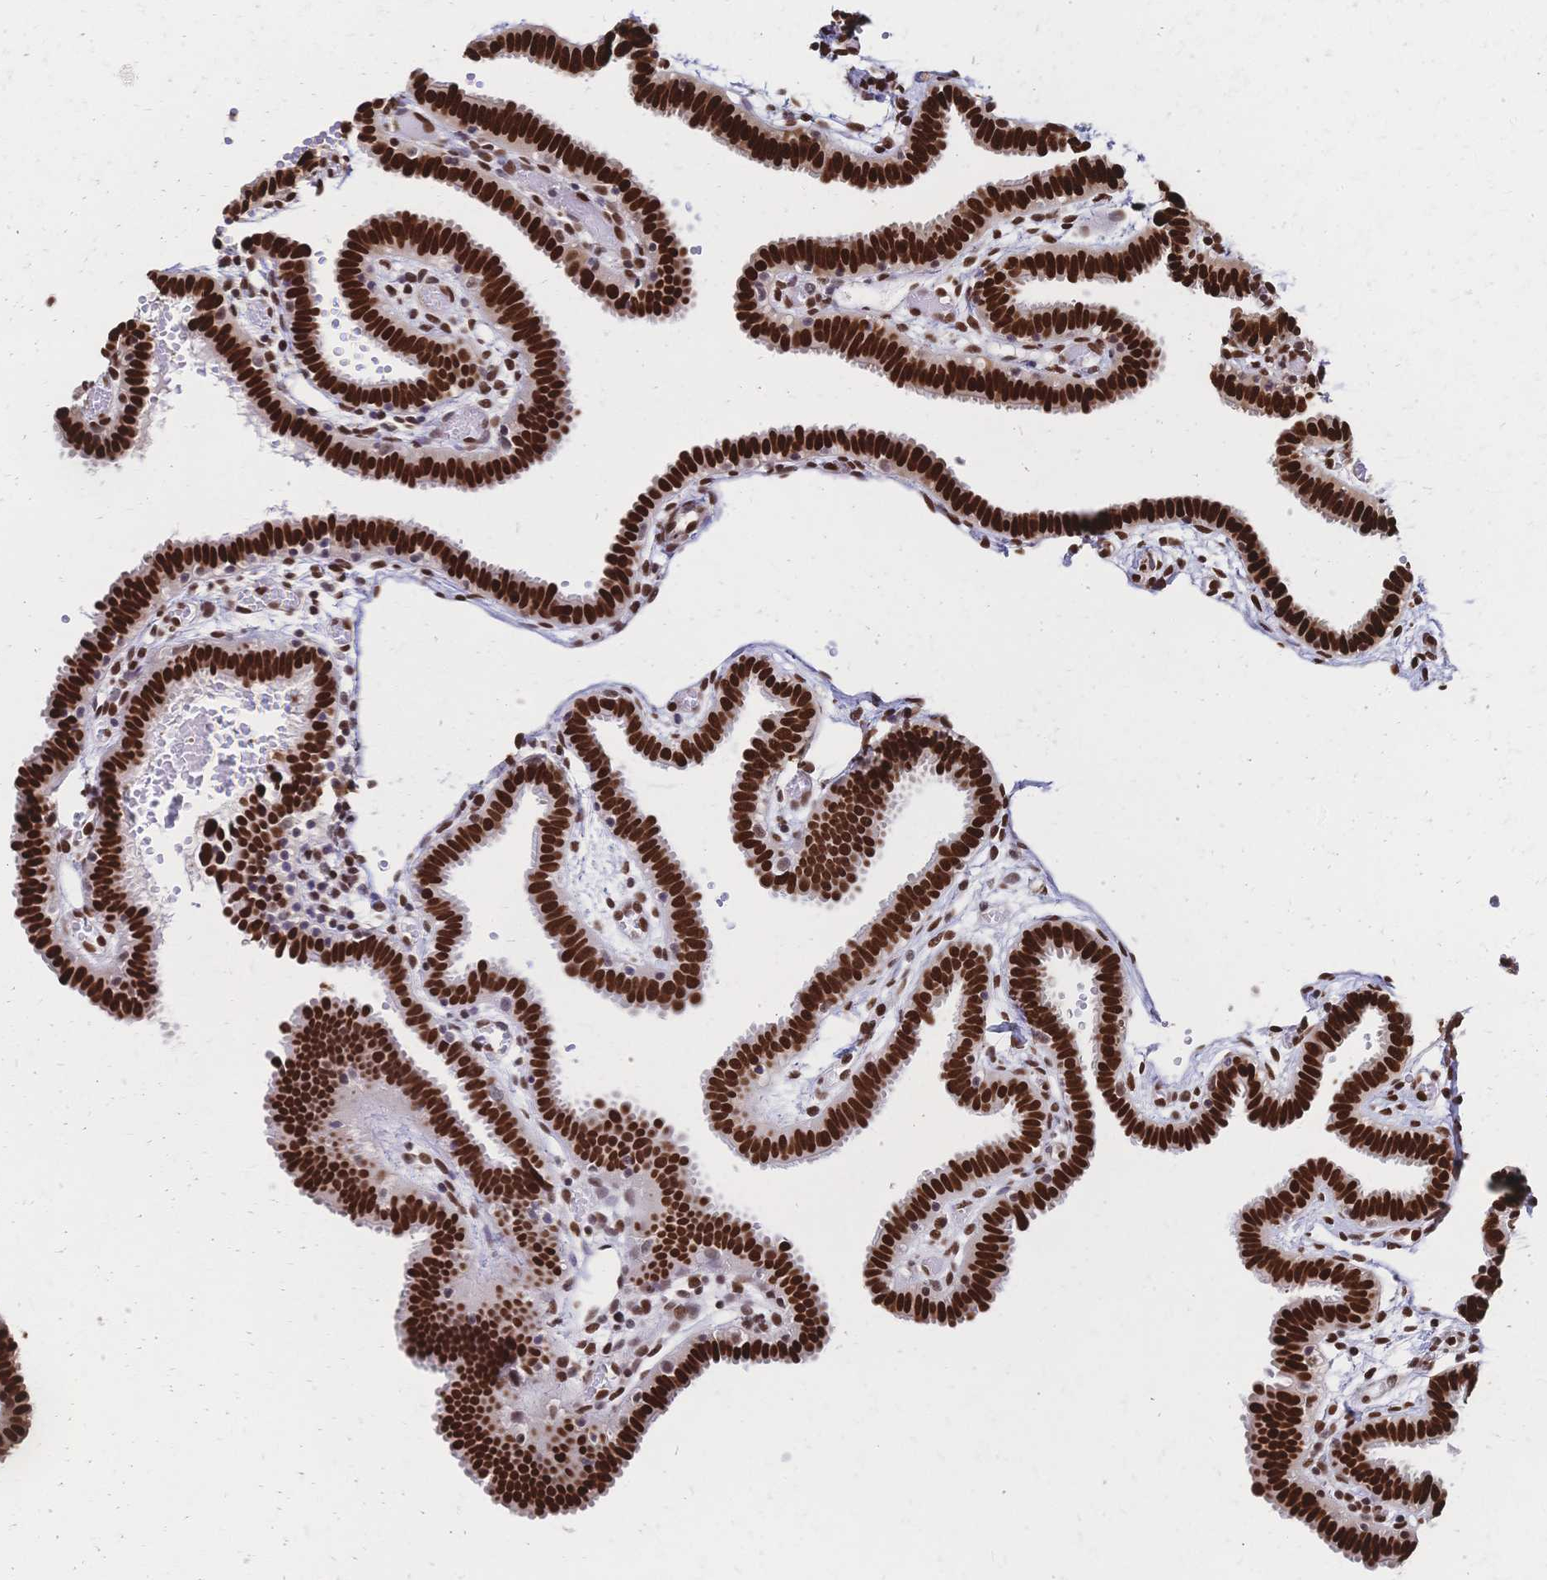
{"staining": {"intensity": "strong", "quantity": ">75%", "location": "nuclear"}, "tissue": "fallopian tube", "cell_type": "Glandular cells", "image_type": "normal", "snomed": [{"axis": "morphology", "description": "Normal tissue, NOS"}, {"axis": "topography", "description": "Fallopian tube"}], "caption": "Immunohistochemical staining of benign human fallopian tube displays >75% levels of strong nuclear protein staining in about >75% of glandular cells.", "gene": "HDGF", "patient": {"sex": "female", "age": 37}}